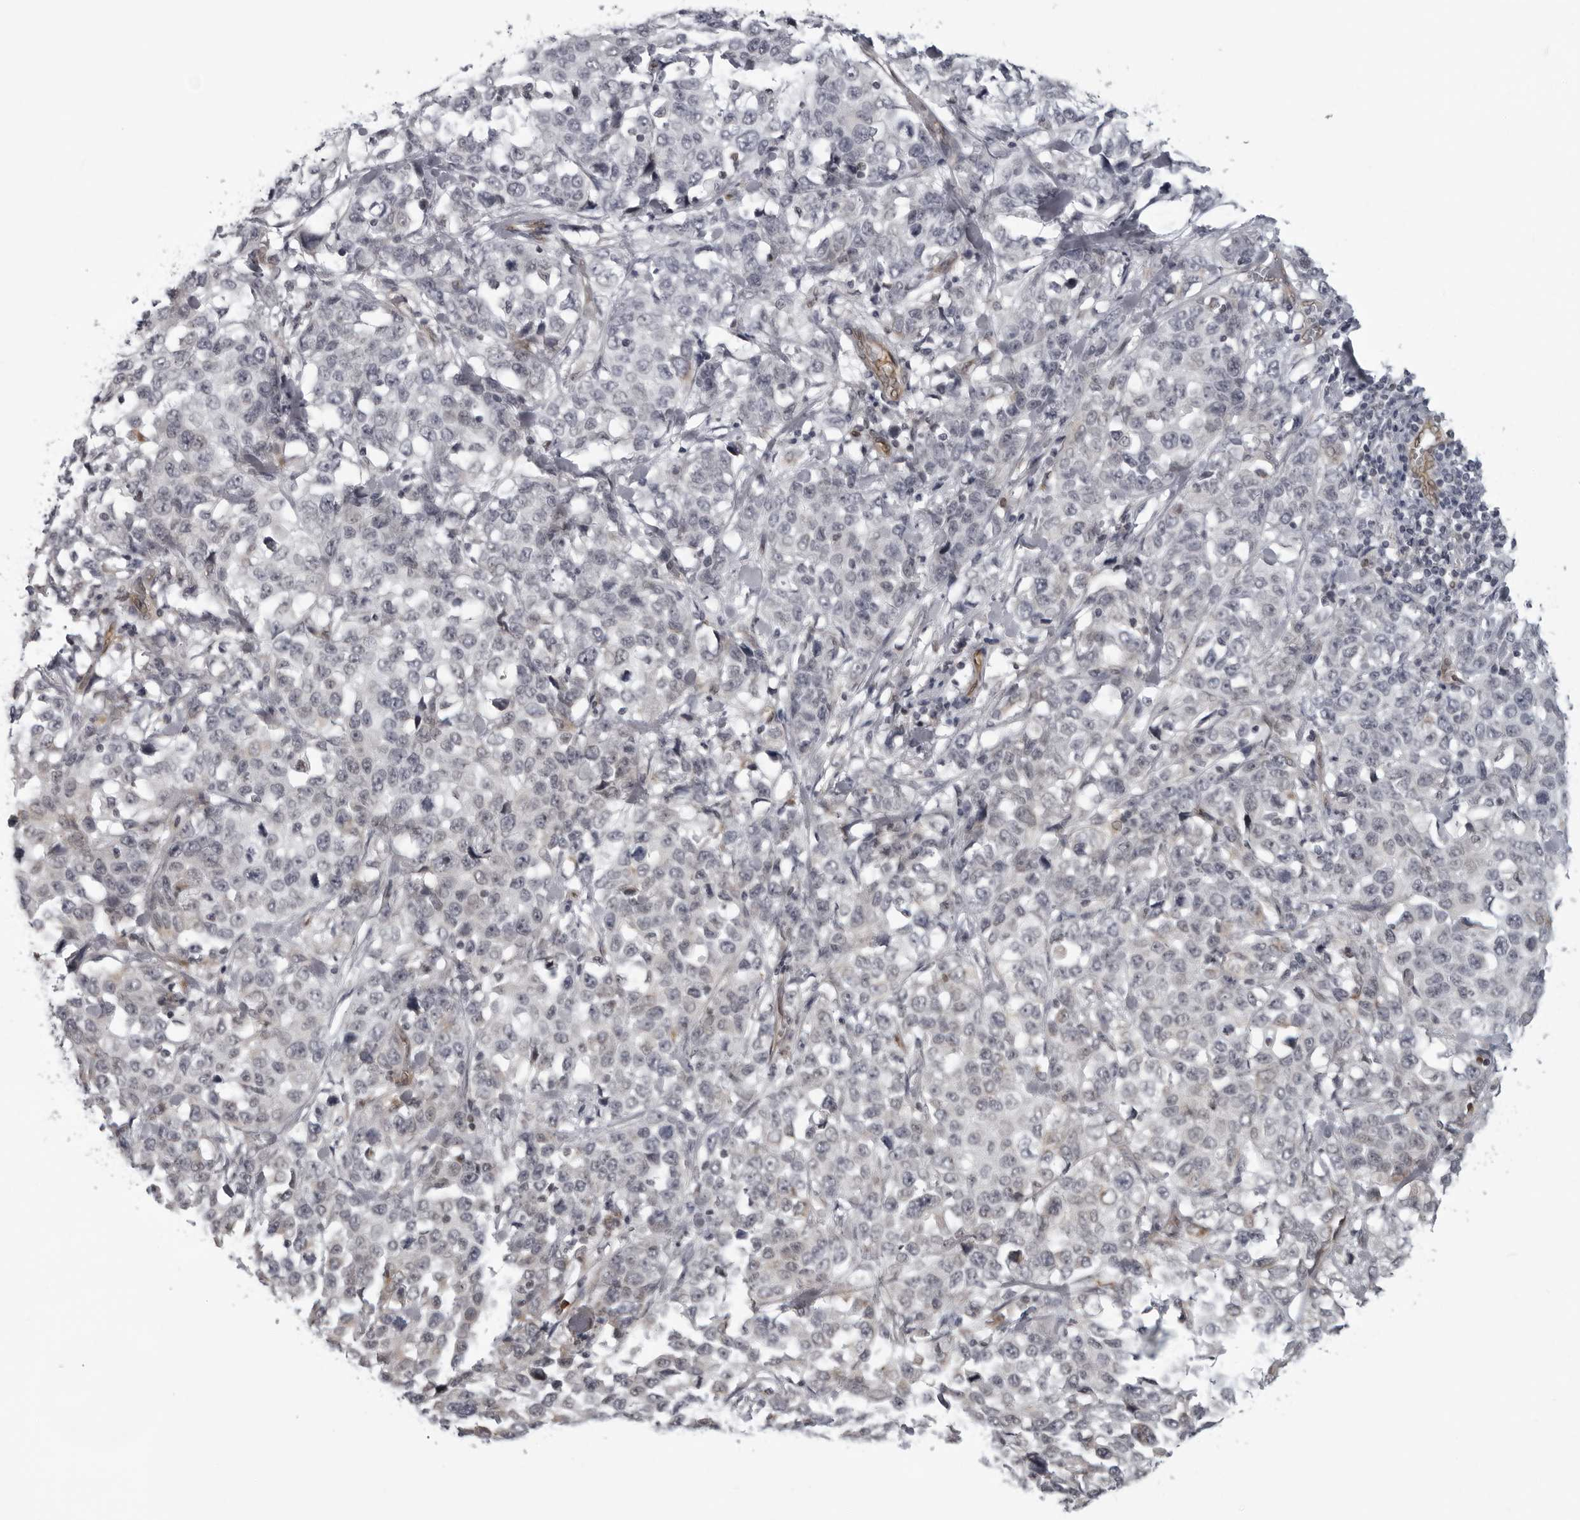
{"staining": {"intensity": "negative", "quantity": "none", "location": "none"}, "tissue": "stomach cancer", "cell_type": "Tumor cells", "image_type": "cancer", "snomed": [{"axis": "morphology", "description": "Normal tissue, NOS"}, {"axis": "morphology", "description": "Adenocarcinoma, NOS"}, {"axis": "topography", "description": "Stomach"}], "caption": "Tumor cells show no significant expression in stomach cancer (adenocarcinoma).", "gene": "MAPK12", "patient": {"sex": "male", "age": 48}}